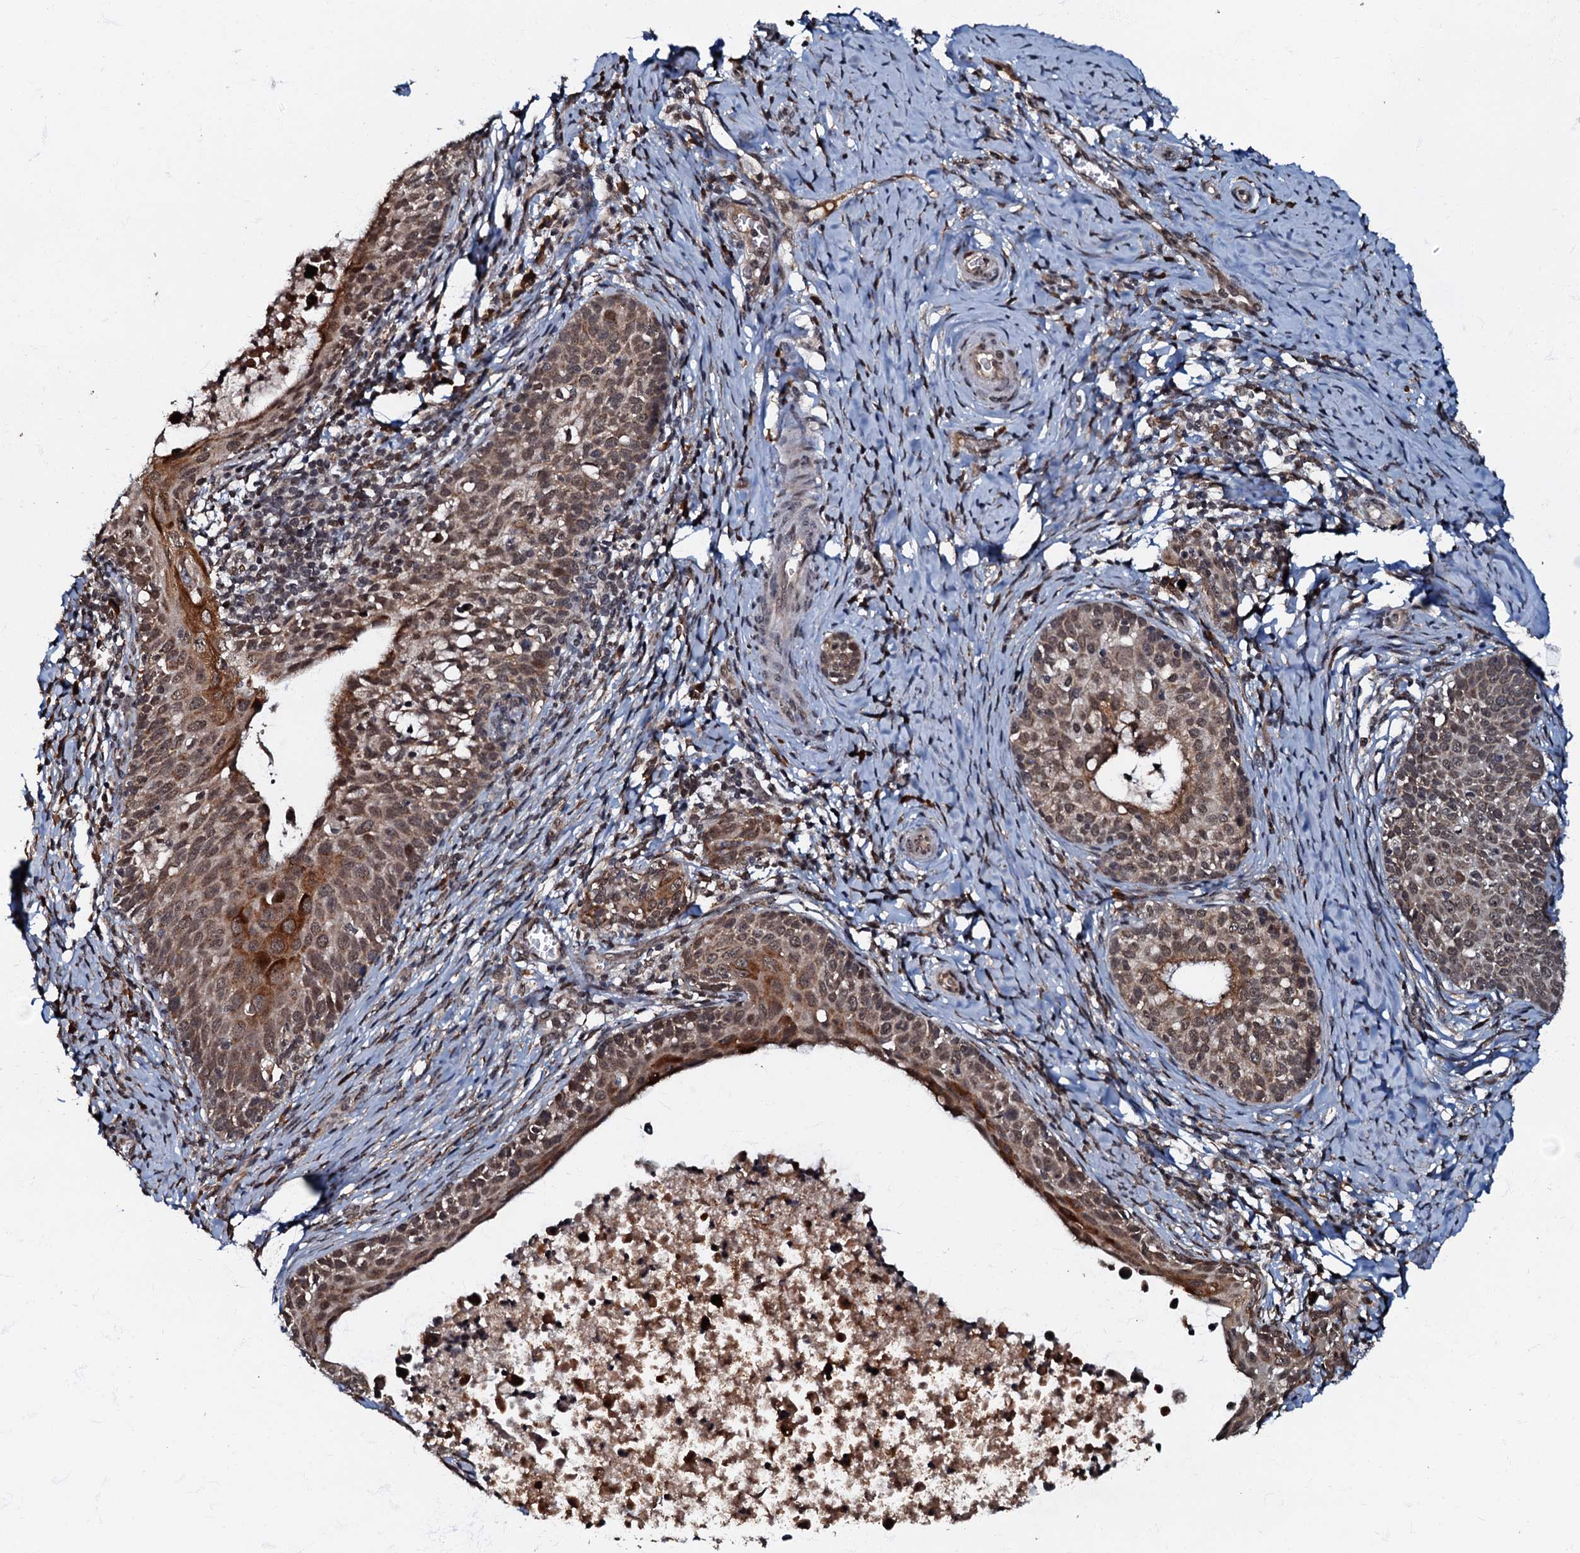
{"staining": {"intensity": "moderate", "quantity": ">75%", "location": "cytoplasmic/membranous,nuclear"}, "tissue": "cervical cancer", "cell_type": "Tumor cells", "image_type": "cancer", "snomed": [{"axis": "morphology", "description": "Squamous cell carcinoma, NOS"}, {"axis": "topography", "description": "Cervix"}], "caption": "Immunohistochemical staining of human squamous cell carcinoma (cervical) exhibits medium levels of moderate cytoplasmic/membranous and nuclear protein staining in about >75% of tumor cells. The protein of interest is shown in brown color, while the nuclei are stained blue.", "gene": "C18orf32", "patient": {"sex": "female", "age": 52}}